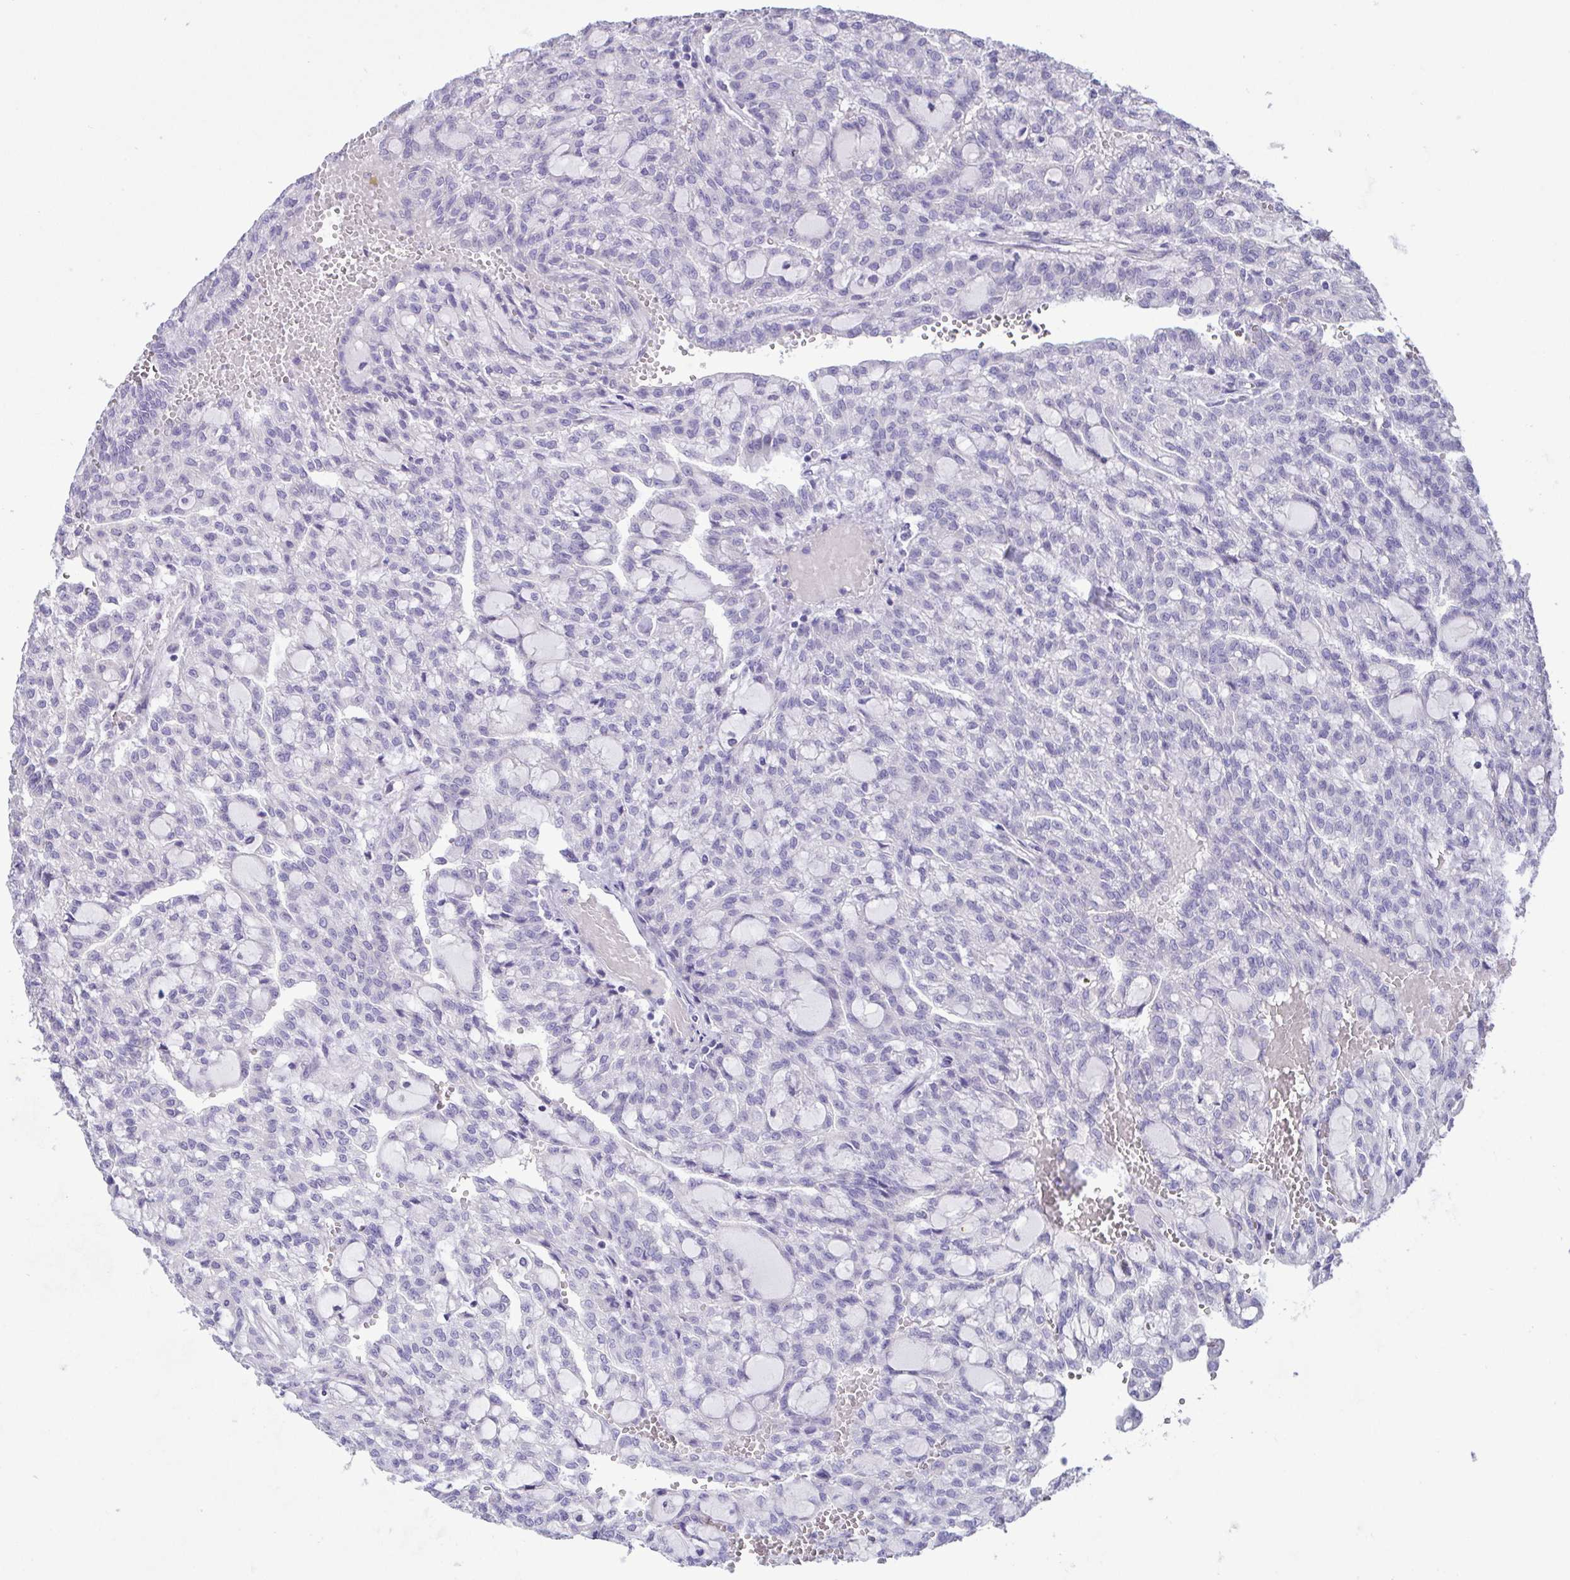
{"staining": {"intensity": "negative", "quantity": "none", "location": "none"}, "tissue": "renal cancer", "cell_type": "Tumor cells", "image_type": "cancer", "snomed": [{"axis": "morphology", "description": "Adenocarcinoma, NOS"}, {"axis": "topography", "description": "Kidney"}], "caption": "Immunohistochemistry histopathology image of adenocarcinoma (renal) stained for a protein (brown), which shows no staining in tumor cells.", "gene": "C4orf33", "patient": {"sex": "male", "age": 63}}